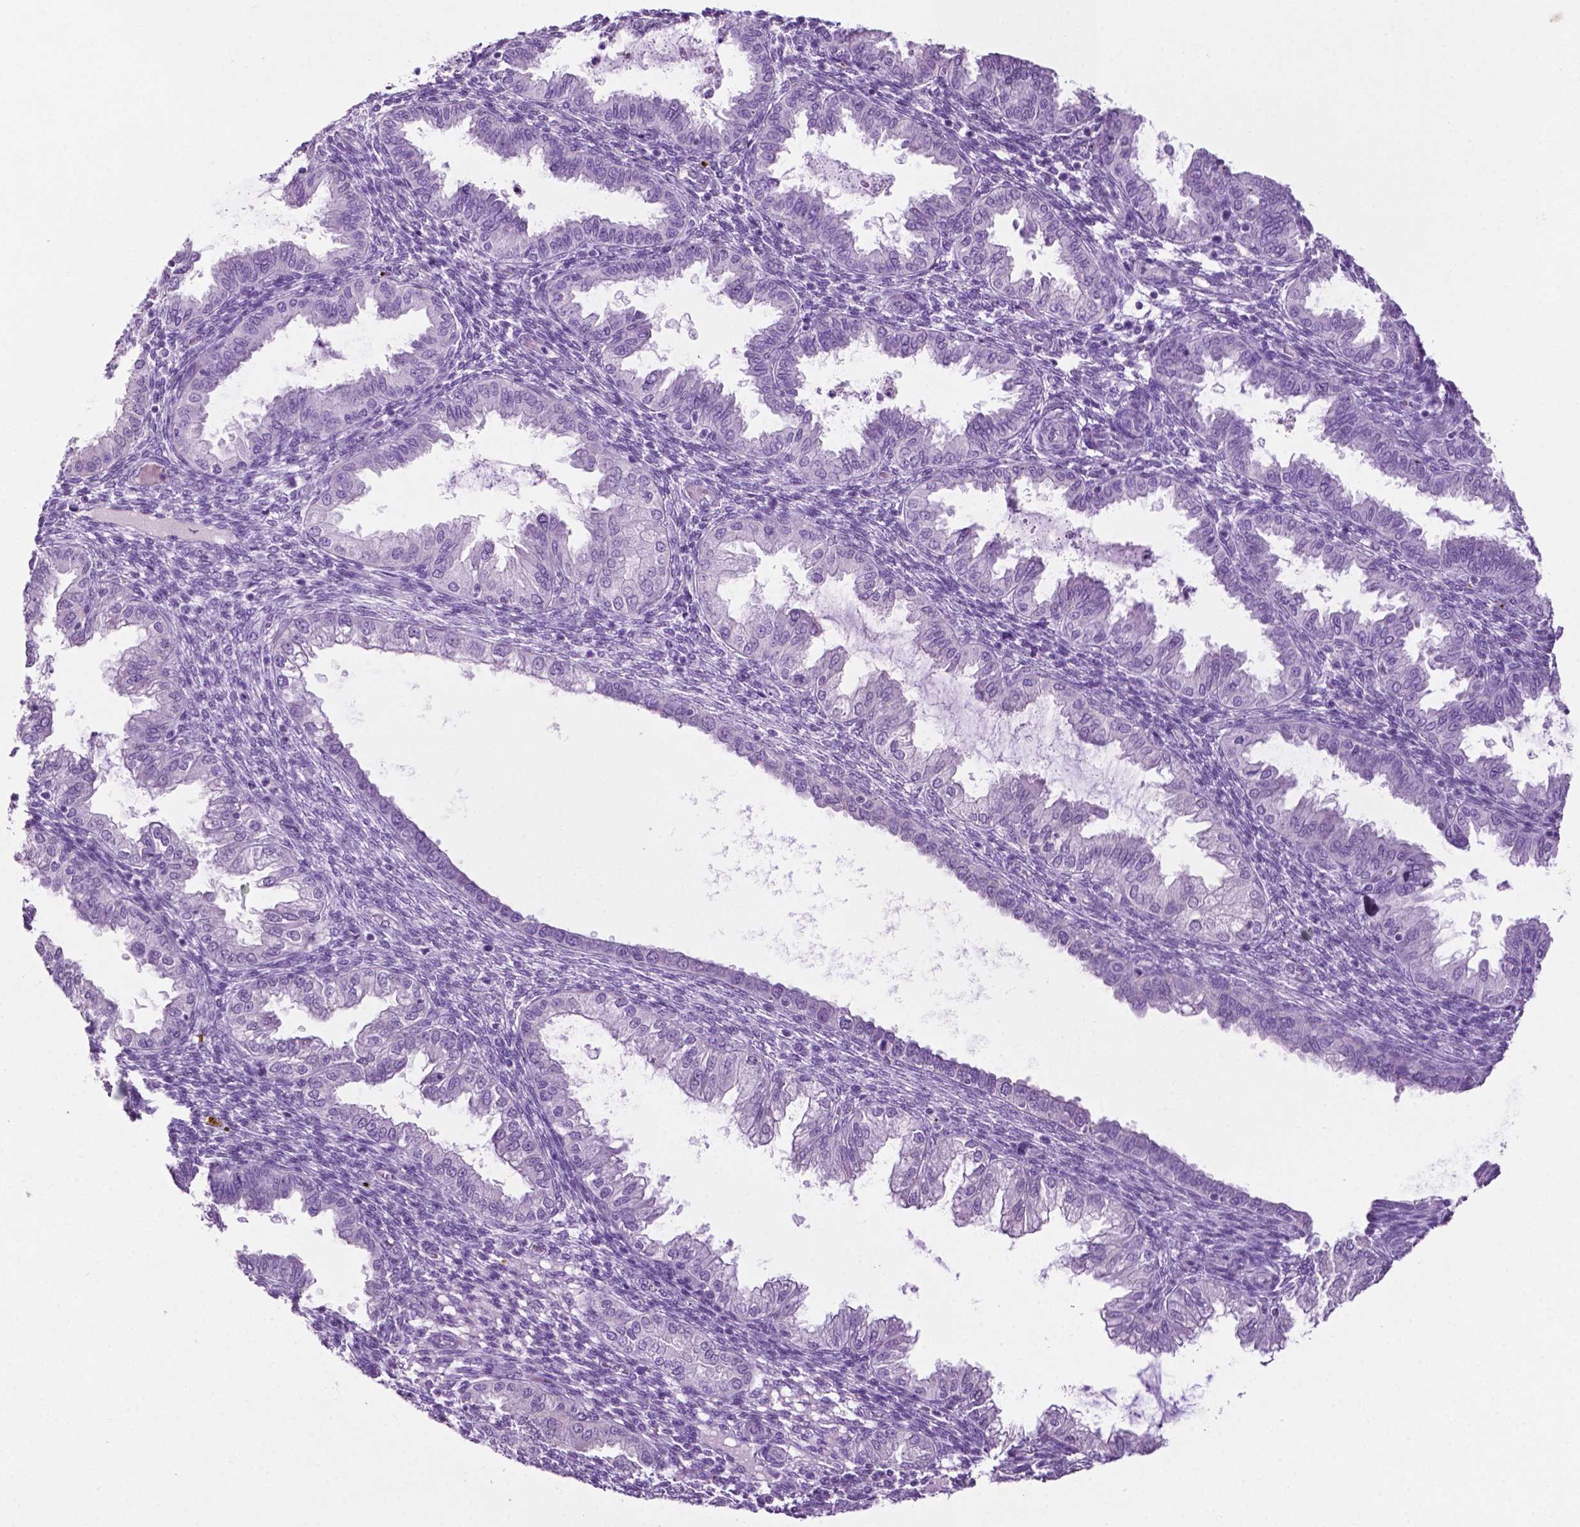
{"staining": {"intensity": "negative", "quantity": "none", "location": "none"}, "tissue": "endometrium", "cell_type": "Cells in endometrial stroma", "image_type": "normal", "snomed": [{"axis": "morphology", "description": "Normal tissue, NOS"}, {"axis": "topography", "description": "Endometrium"}], "caption": "Immunohistochemistry histopathology image of normal endometrium stained for a protein (brown), which displays no staining in cells in endometrial stroma.", "gene": "PHGR1", "patient": {"sex": "female", "age": 33}}